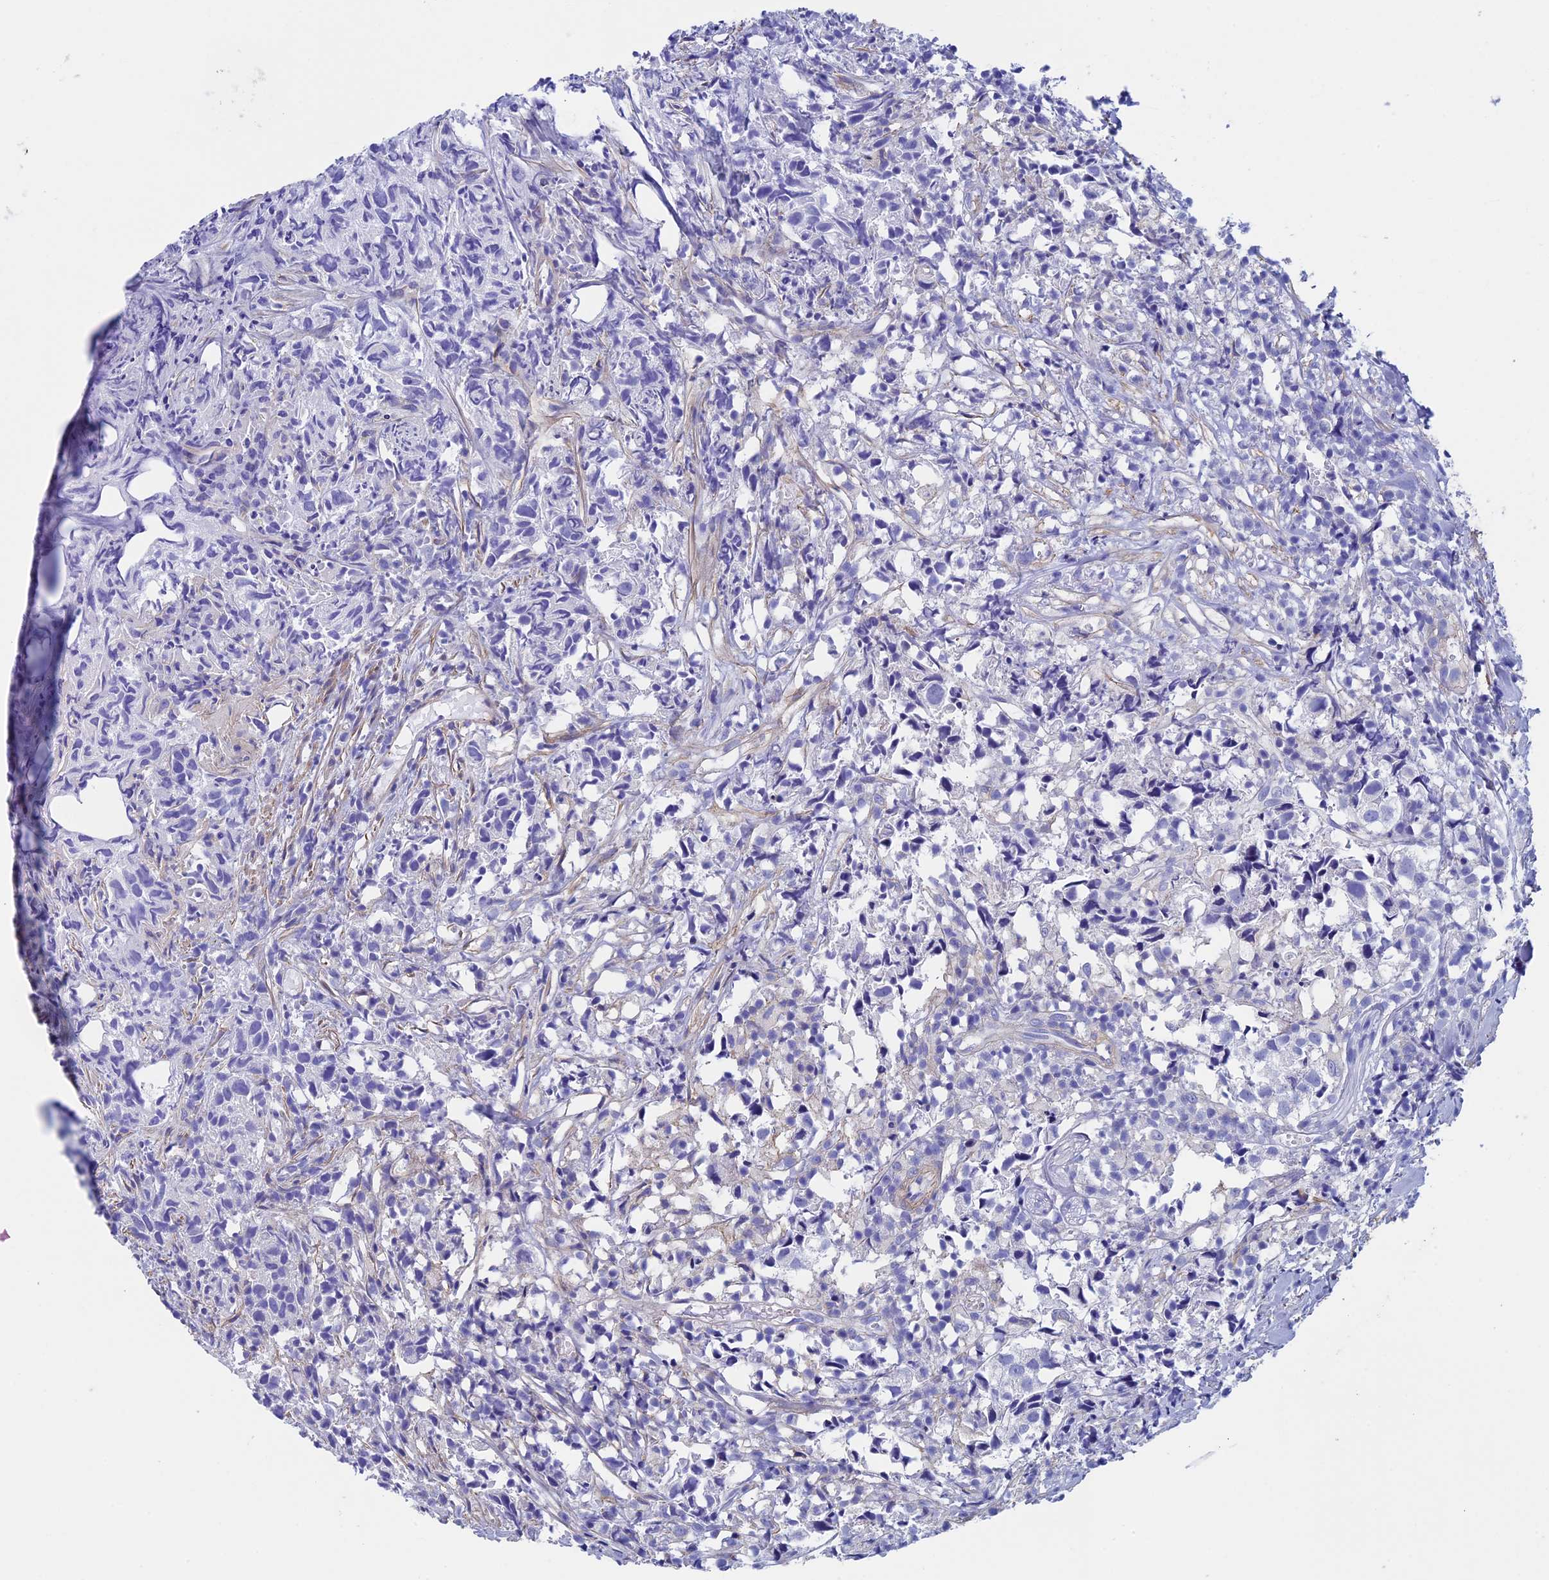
{"staining": {"intensity": "negative", "quantity": "none", "location": "none"}, "tissue": "urothelial cancer", "cell_type": "Tumor cells", "image_type": "cancer", "snomed": [{"axis": "morphology", "description": "Urothelial carcinoma, High grade"}, {"axis": "topography", "description": "Urinary bladder"}], "caption": "High magnification brightfield microscopy of high-grade urothelial carcinoma stained with DAB (brown) and counterstained with hematoxylin (blue): tumor cells show no significant expression.", "gene": "ADH7", "patient": {"sex": "female", "age": 75}}